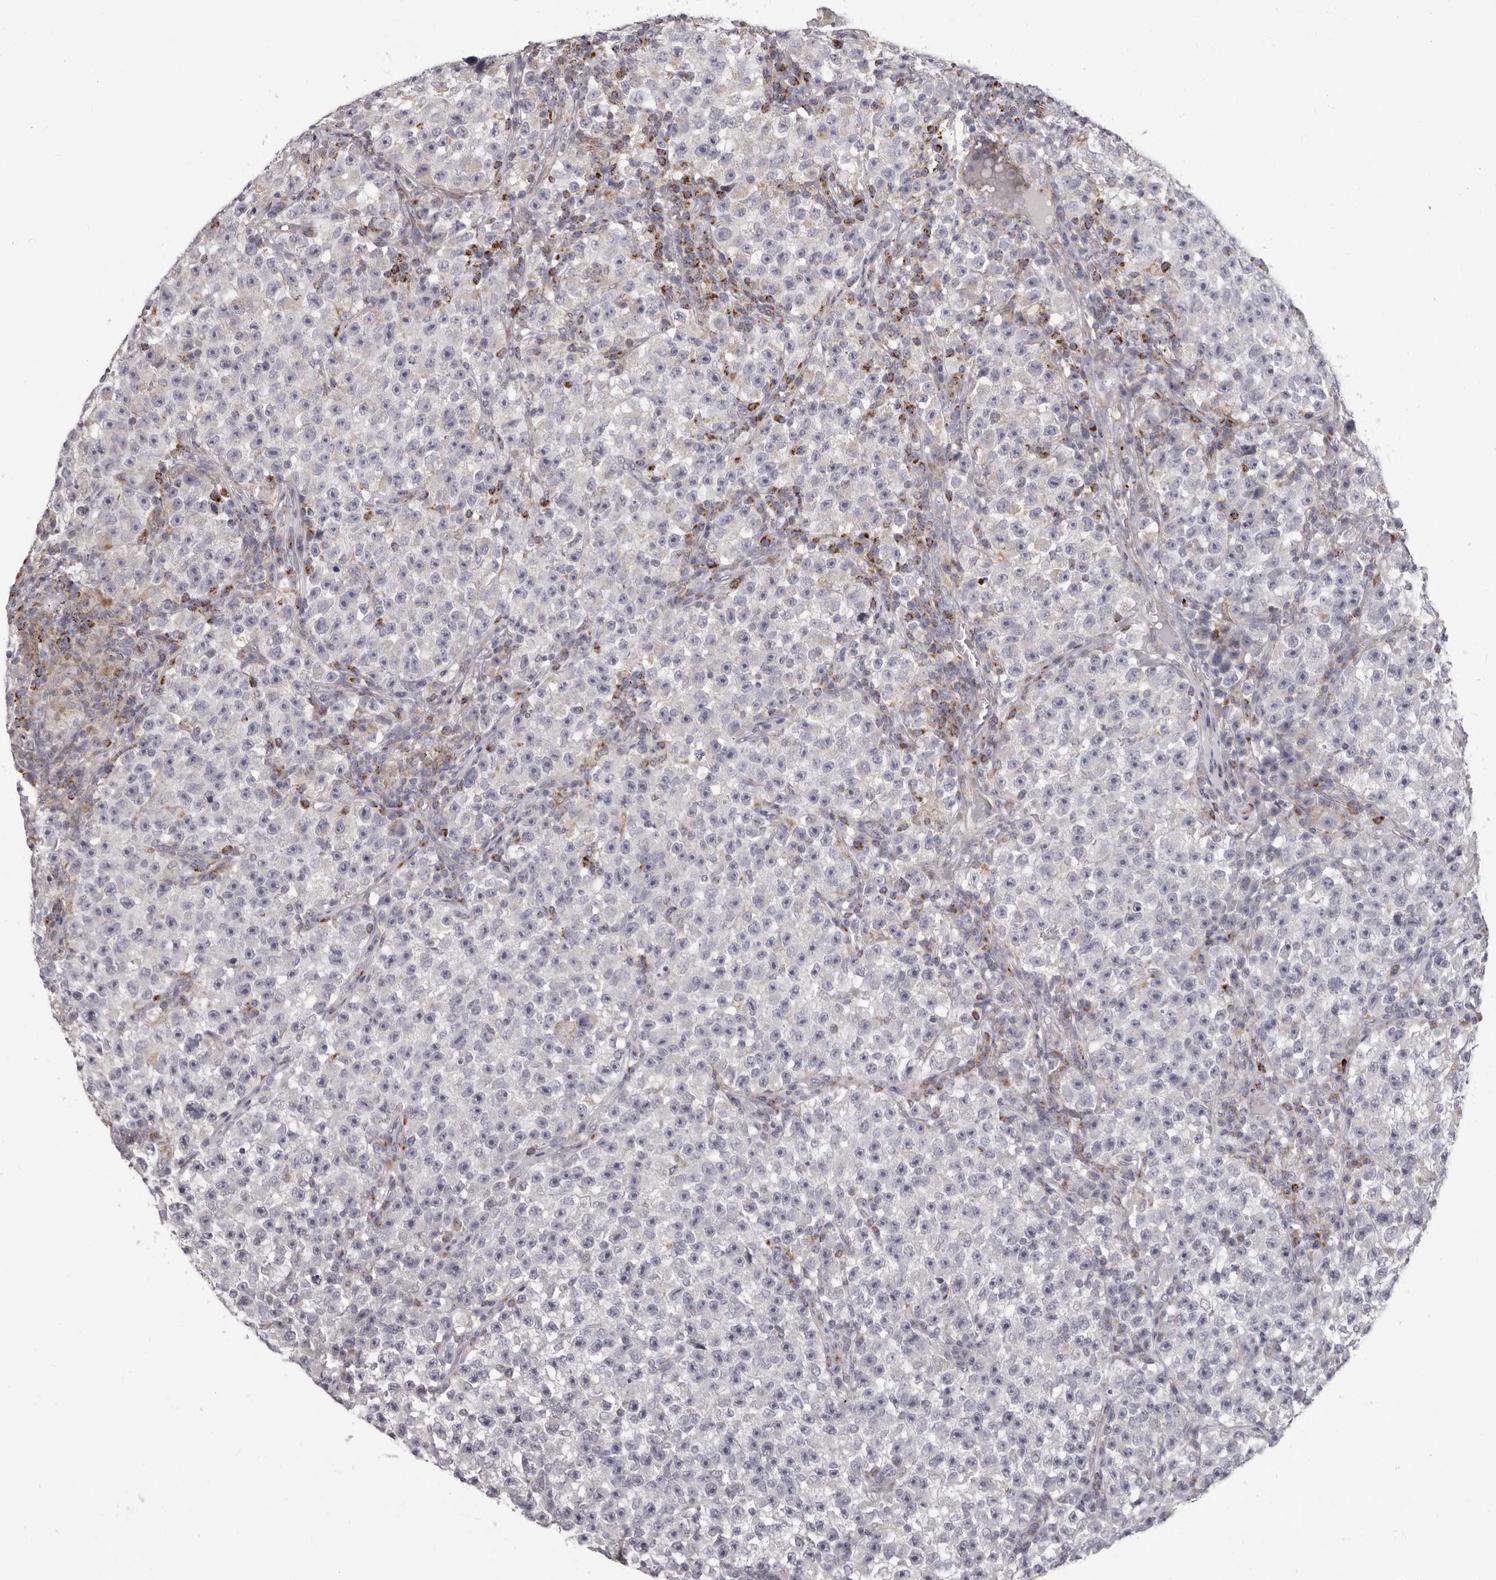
{"staining": {"intensity": "negative", "quantity": "none", "location": "none"}, "tissue": "testis cancer", "cell_type": "Tumor cells", "image_type": "cancer", "snomed": [{"axis": "morphology", "description": "Seminoma, NOS"}, {"axis": "topography", "description": "Testis"}], "caption": "An IHC photomicrograph of testis seminoma is shown. There is no staining in tumor cells of testis seminoma.", "gene": "PRMT2", "patient": {"sex": "male", "age": 22}}